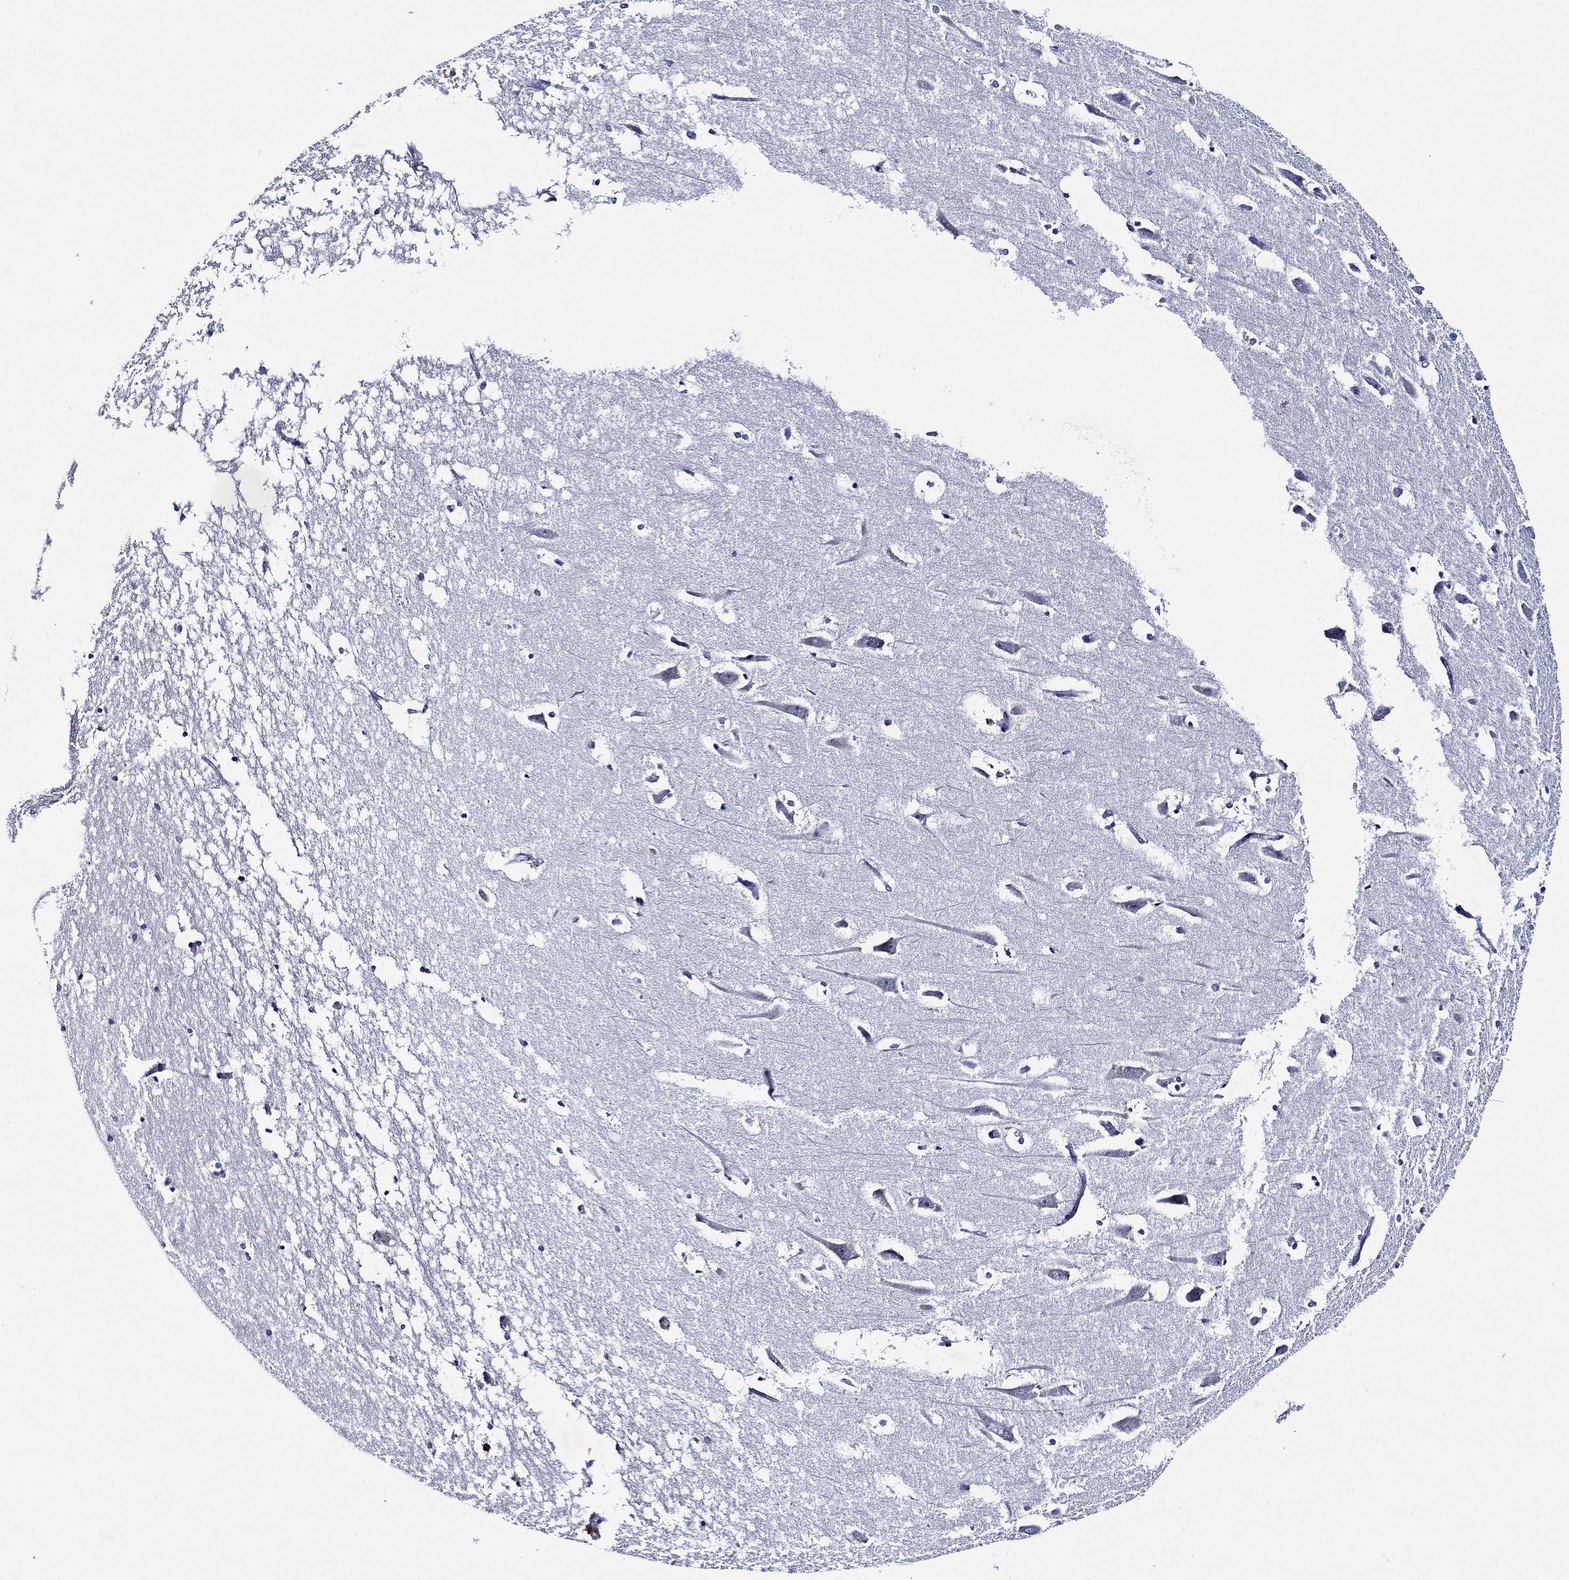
{"staining": {"intensity": "negative", "quantity": "none", "location": "none"}, "tissue": "hippocampus", "cell_type": "Glial cells", "image_type": "normal", "snomed": [{"axis": "morphology", "description": "Normal tissue, NOS"}, {"axis": "topography", "description": "Lateral ventricle wall"}, {"axis": "topography", "description": "Hippocampus"}], "caption": "A high-resolution histopathology image shows immunohistochemistry (IHC) staining of unremarkable hippocampus, which reveals no significant expression in glial cells.", "gene": "TMPRSS11D", "patient": {"sex": "female", "age": 63}}